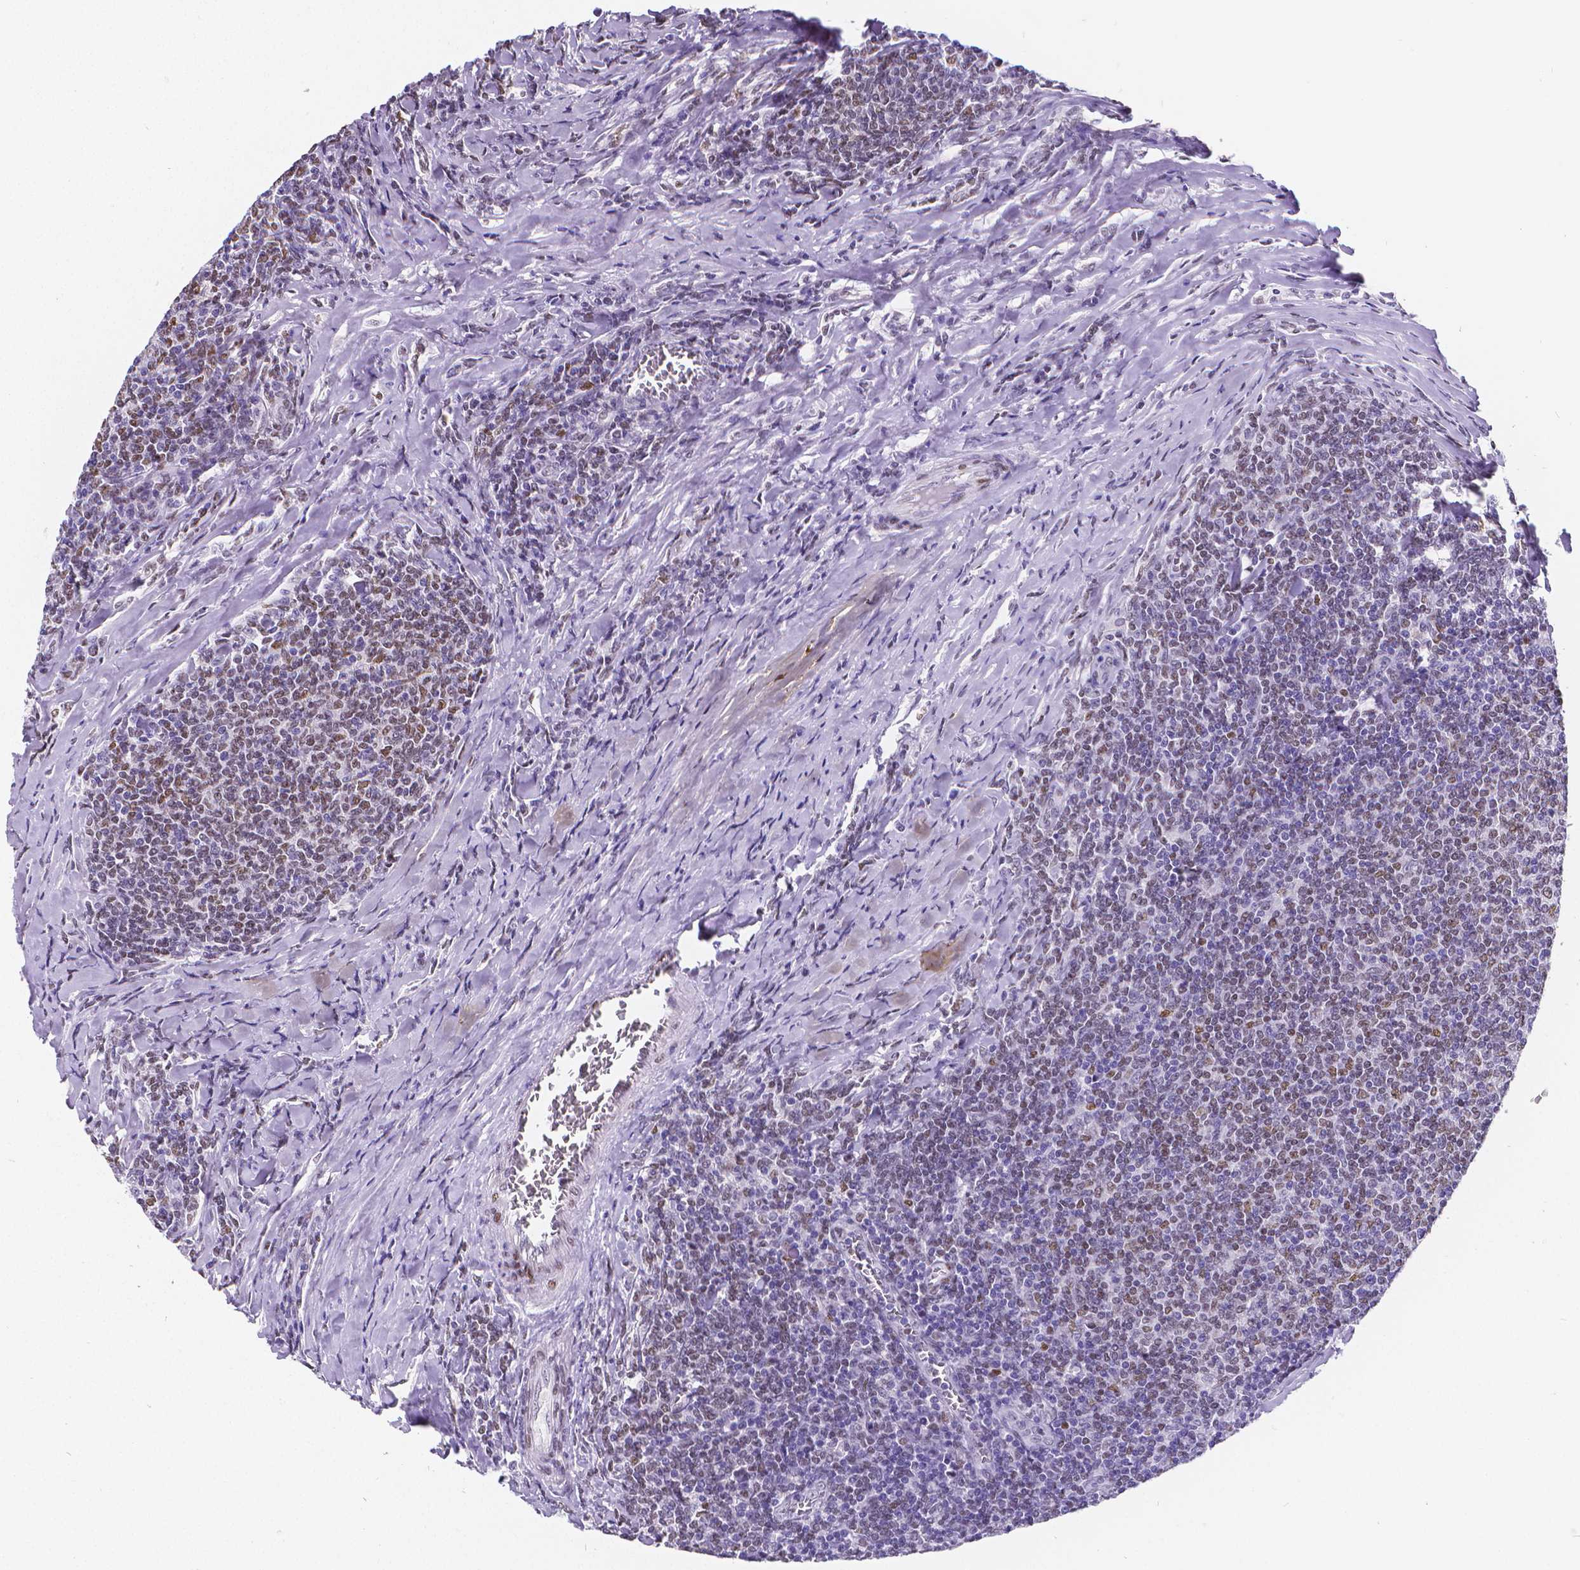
{"staining": {"intensity": "weak", "quantity": "25%-75%", "location": "nuclear"}, "tissue": "lymphoma", "cell_type": "Tumor cells", "image_type": "cancer", "snomed": [{"axis": "morphology", "description": "Malignant lymphoma, non-Hodgkin's type, Low grade"}, {"axis": "topography", "description": "Lymph node"}], "caption": "Immunohistochemistry (IHC) (DAB (3,3'-diaminobenzidine)) staining of human lymphoma reveals weak nuclear protein expression in approximately 25%-75% of tumor cells.", "gene": "MEF2C", "patient": {"sex": "male", "age": 52}}